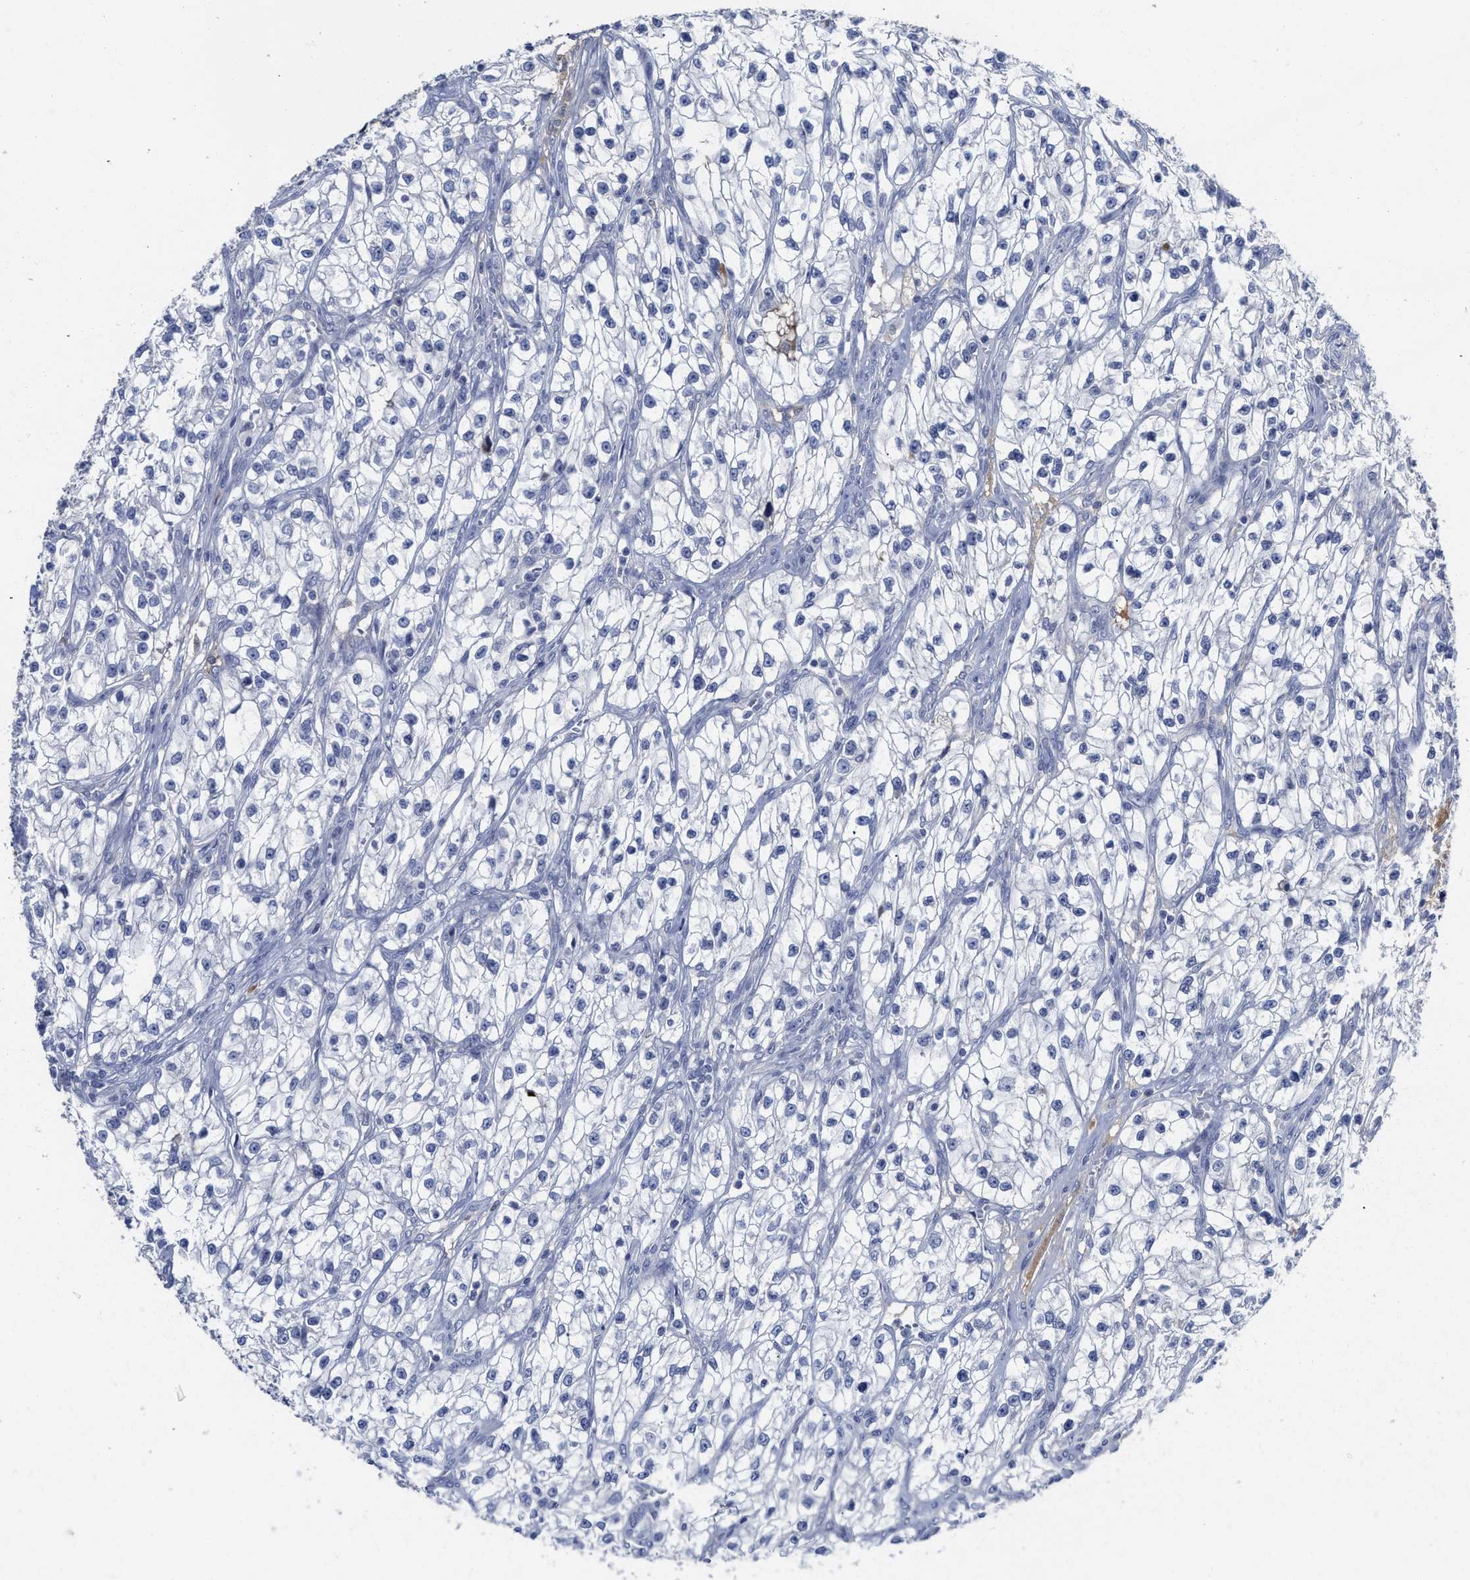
{"staining": {"intensity": "negative", "quantity": "none", "location": "none"}, "tissue": "renal cancer", "cell_type": "Tumor cells", "image_type": "cancer", "snomed": [{"axis": "morphology", "description": "Adenocarcinoma, NOS"}, {"axis": "topography", "description": "Kidney"}], "caption": "This is a image of immunohistochemistry staining of adenocarcinoma (renal), which shows no staining in tumor cells.", "gene": "C2", "patient": {"sex": "female", "age": 57}}